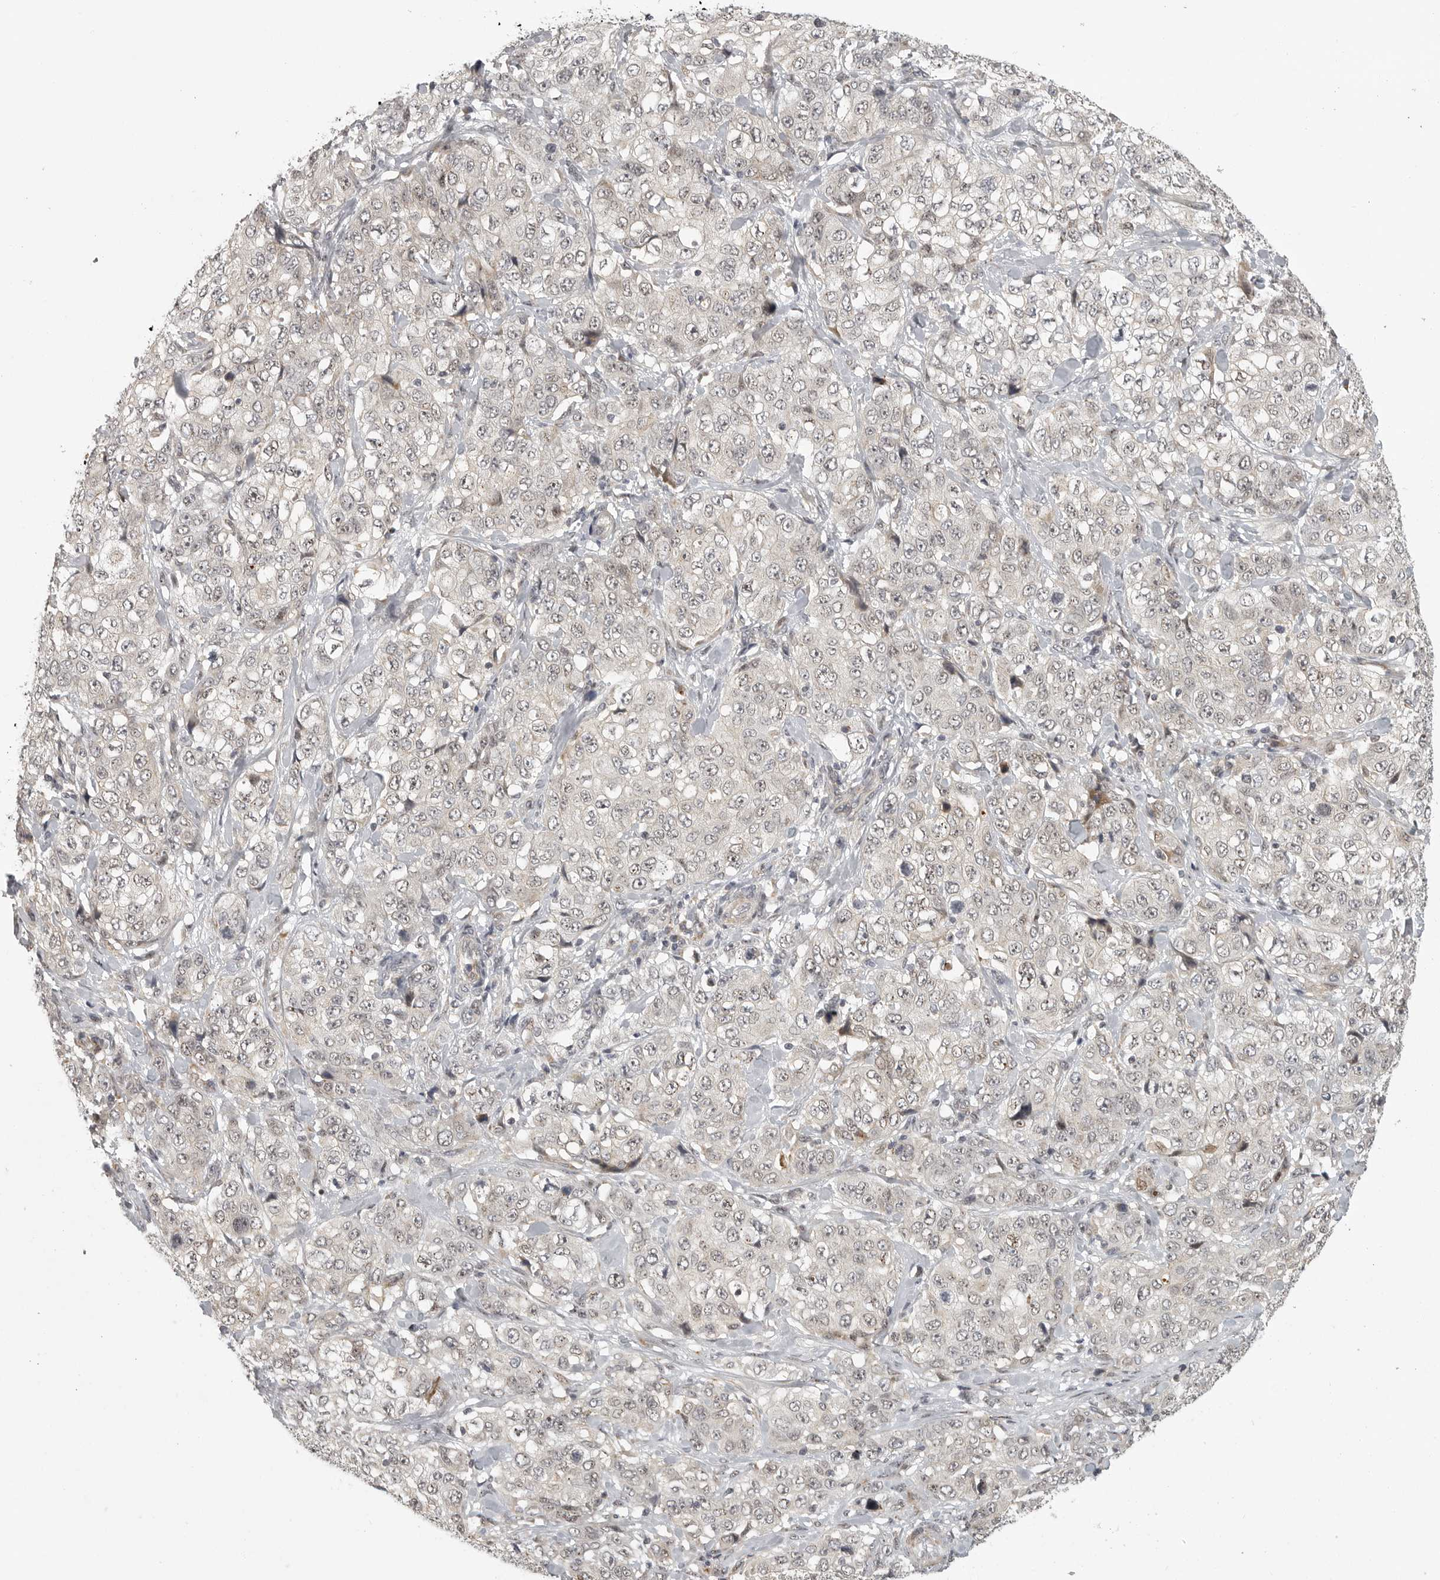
{"staining": {"intensity": "negative", "quantity": "none", "location": "none"}, "tissue": "stomach cancer", "cell_type": "Tumor cells", "image_type": "cancer", "snomed": [{"axis": "morphology", "description": "Adenocarcinoma, NOS"}, {"axis": "topography", "description": "Stomach"}], "caption": "This is an IHC photomicrograph of human stomach cancer. There is no staining in tumor cells.", "gene": "POLE2", "patient": {"sex": "male", "age": 48}}